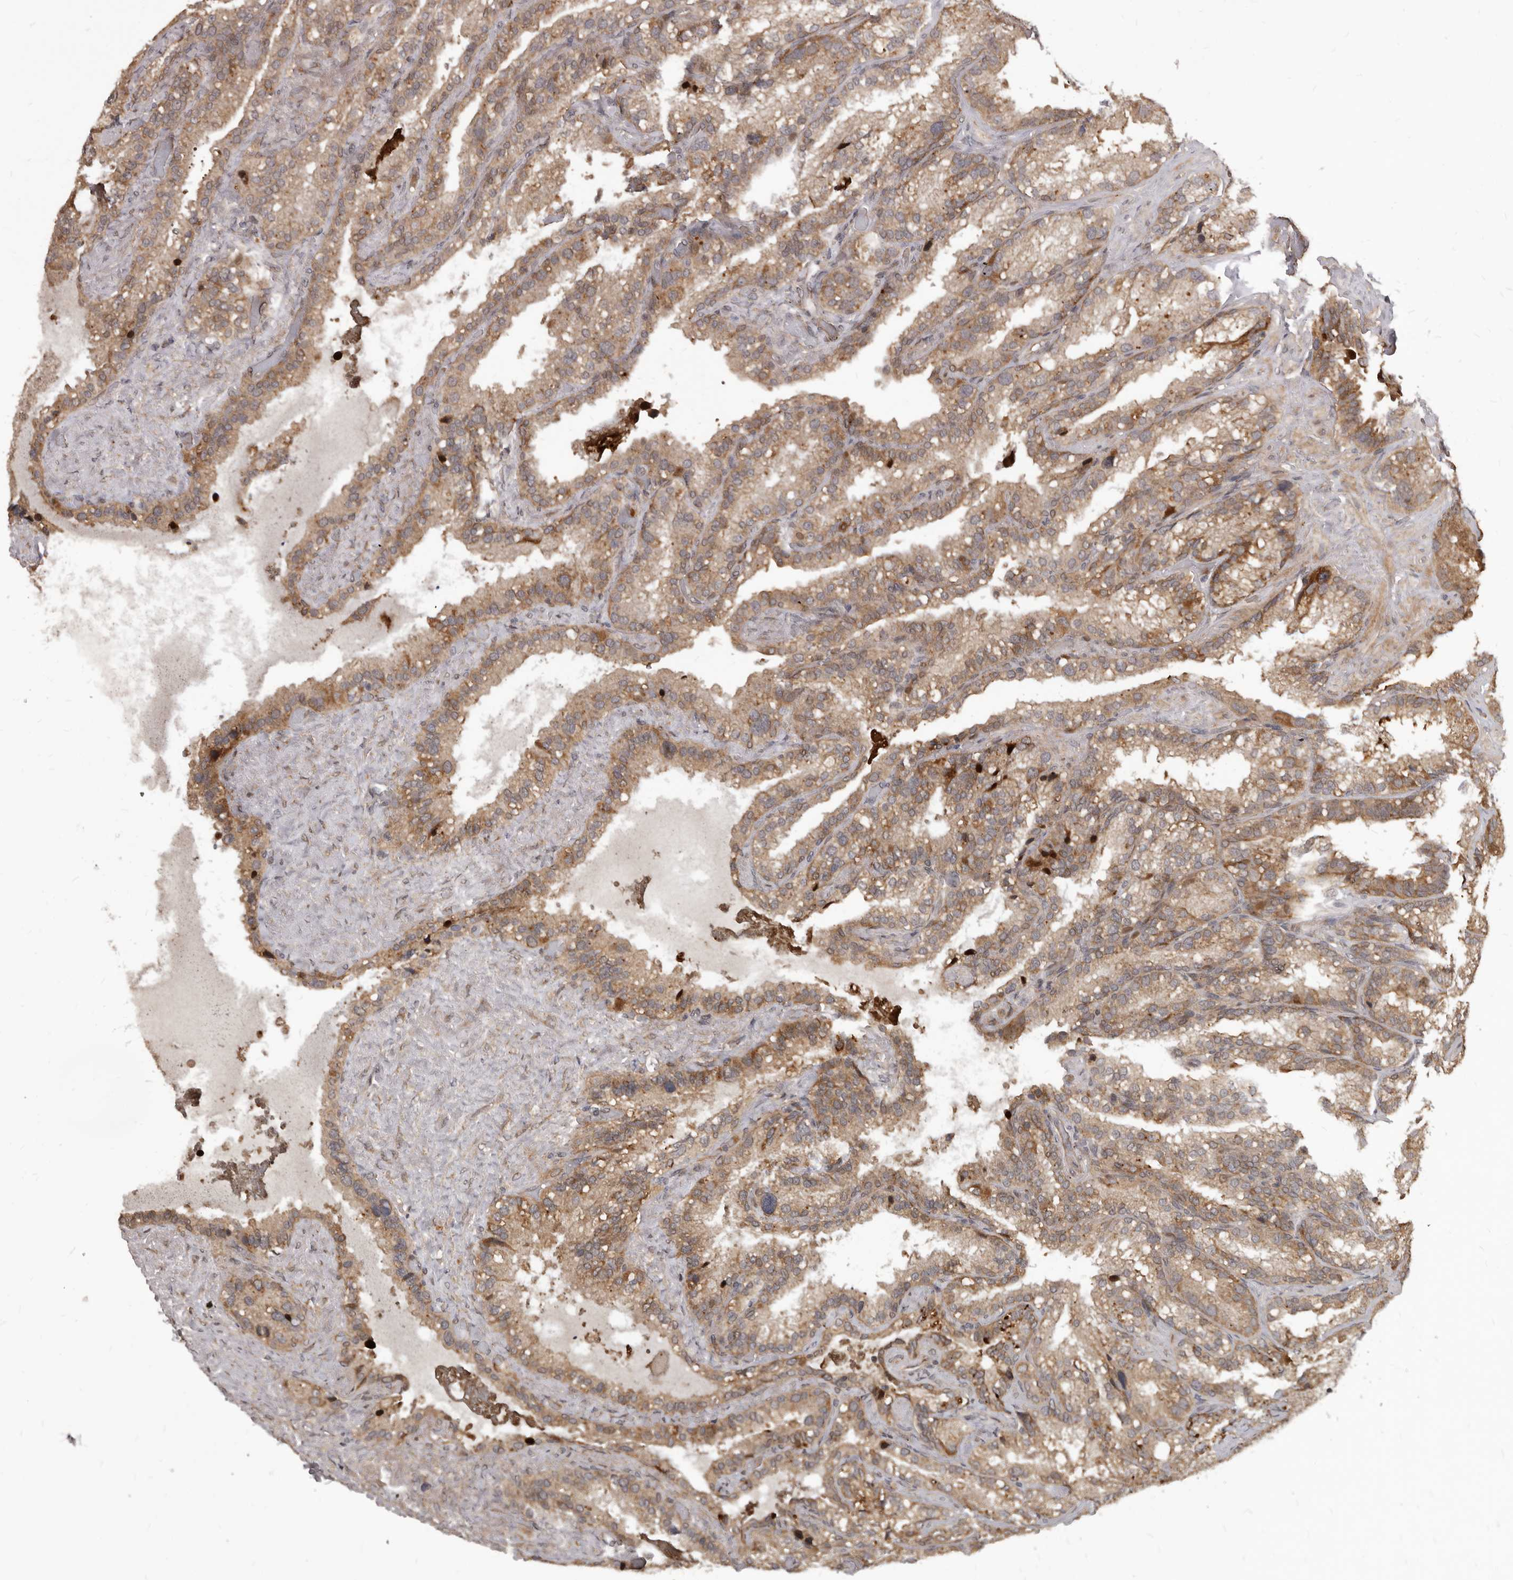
{"staining": {"intensity": "moderate", "quantity": ">75%", "location": "cytoplasmic/membranous,nuclear"}, "tissue": "seminal vesicle", "cell_type": "Glandular cells", "image_type": "normal", "snomed": [{"axis": "morphology", "description": "Normal tissue, NOS"}, {"axis": "topography", "description": "Prostate"}, {"axis": "topography", "description": "Seminal veicle"}], "caption": "The histopathology image displays immunohistochemical staining of unremarkable seminal vesicle. There is moderate cytoplasmic/membranous,nuclear positivity is appreciated in about >75% of glandular cells. (DAB IHC with brightfield microscopy, high magnification).", "gene": "GABPB2", "patient": {"sex": "male", "age": 68}}